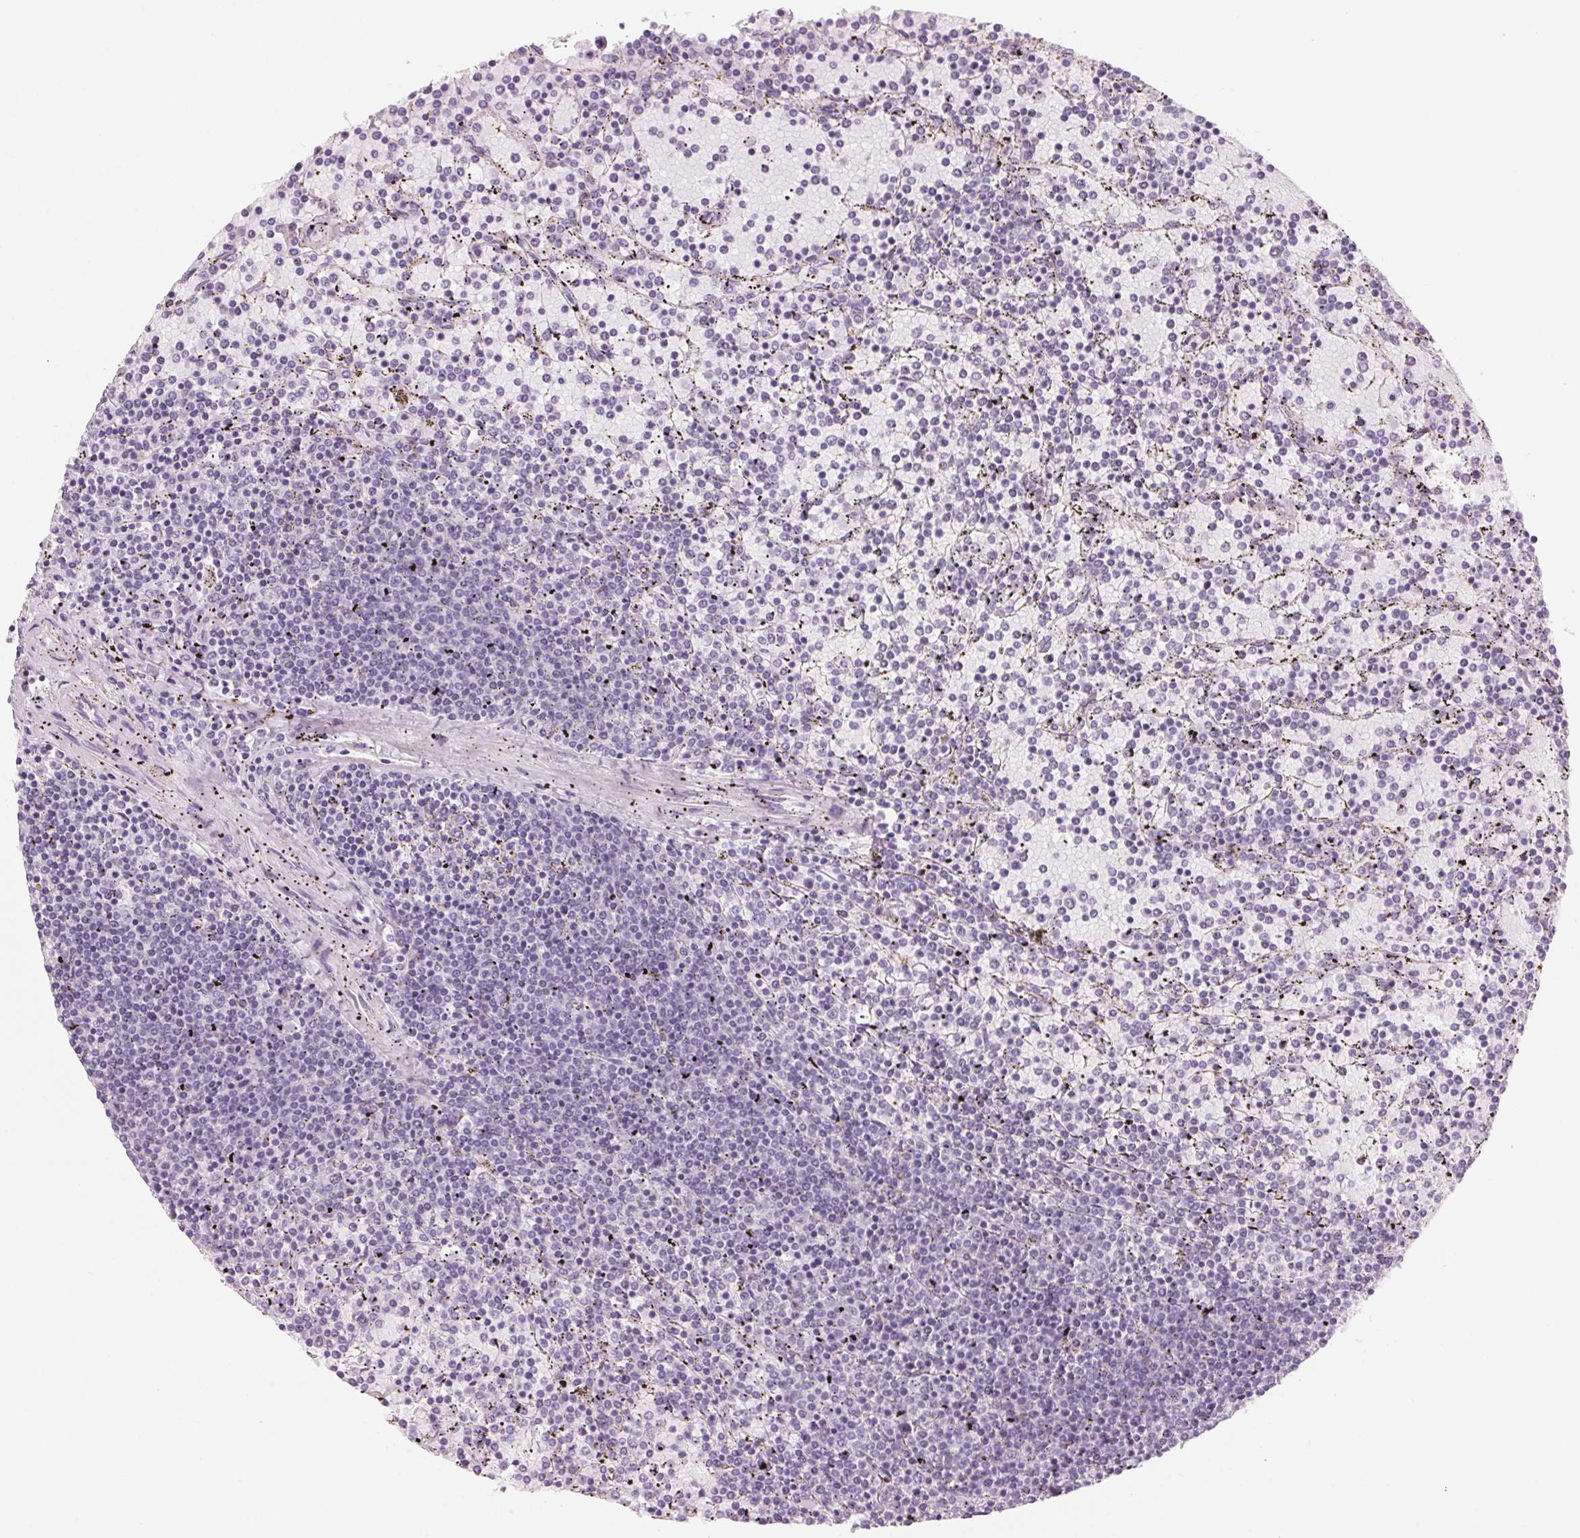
{"staining": {"intensity": "negative", "quantity": "none", "location": "none"}, "tissue": "lymphoma", "cell_type": "Tumor cells", "image_type": "cancer", "snomed": [{"axis": "morphology", "description": "Malignant lymphoma, non-Hodgkin's type, Low grade"}, {"axis": "topography", "description": "Spleen"}], "caption": "Lymphoma stained for a protein using immunohistochemistry (IHC) exhibits no expression tumor cells.", "gene": "ADAM20", "patient": {"sex": "female", "age": 77}}